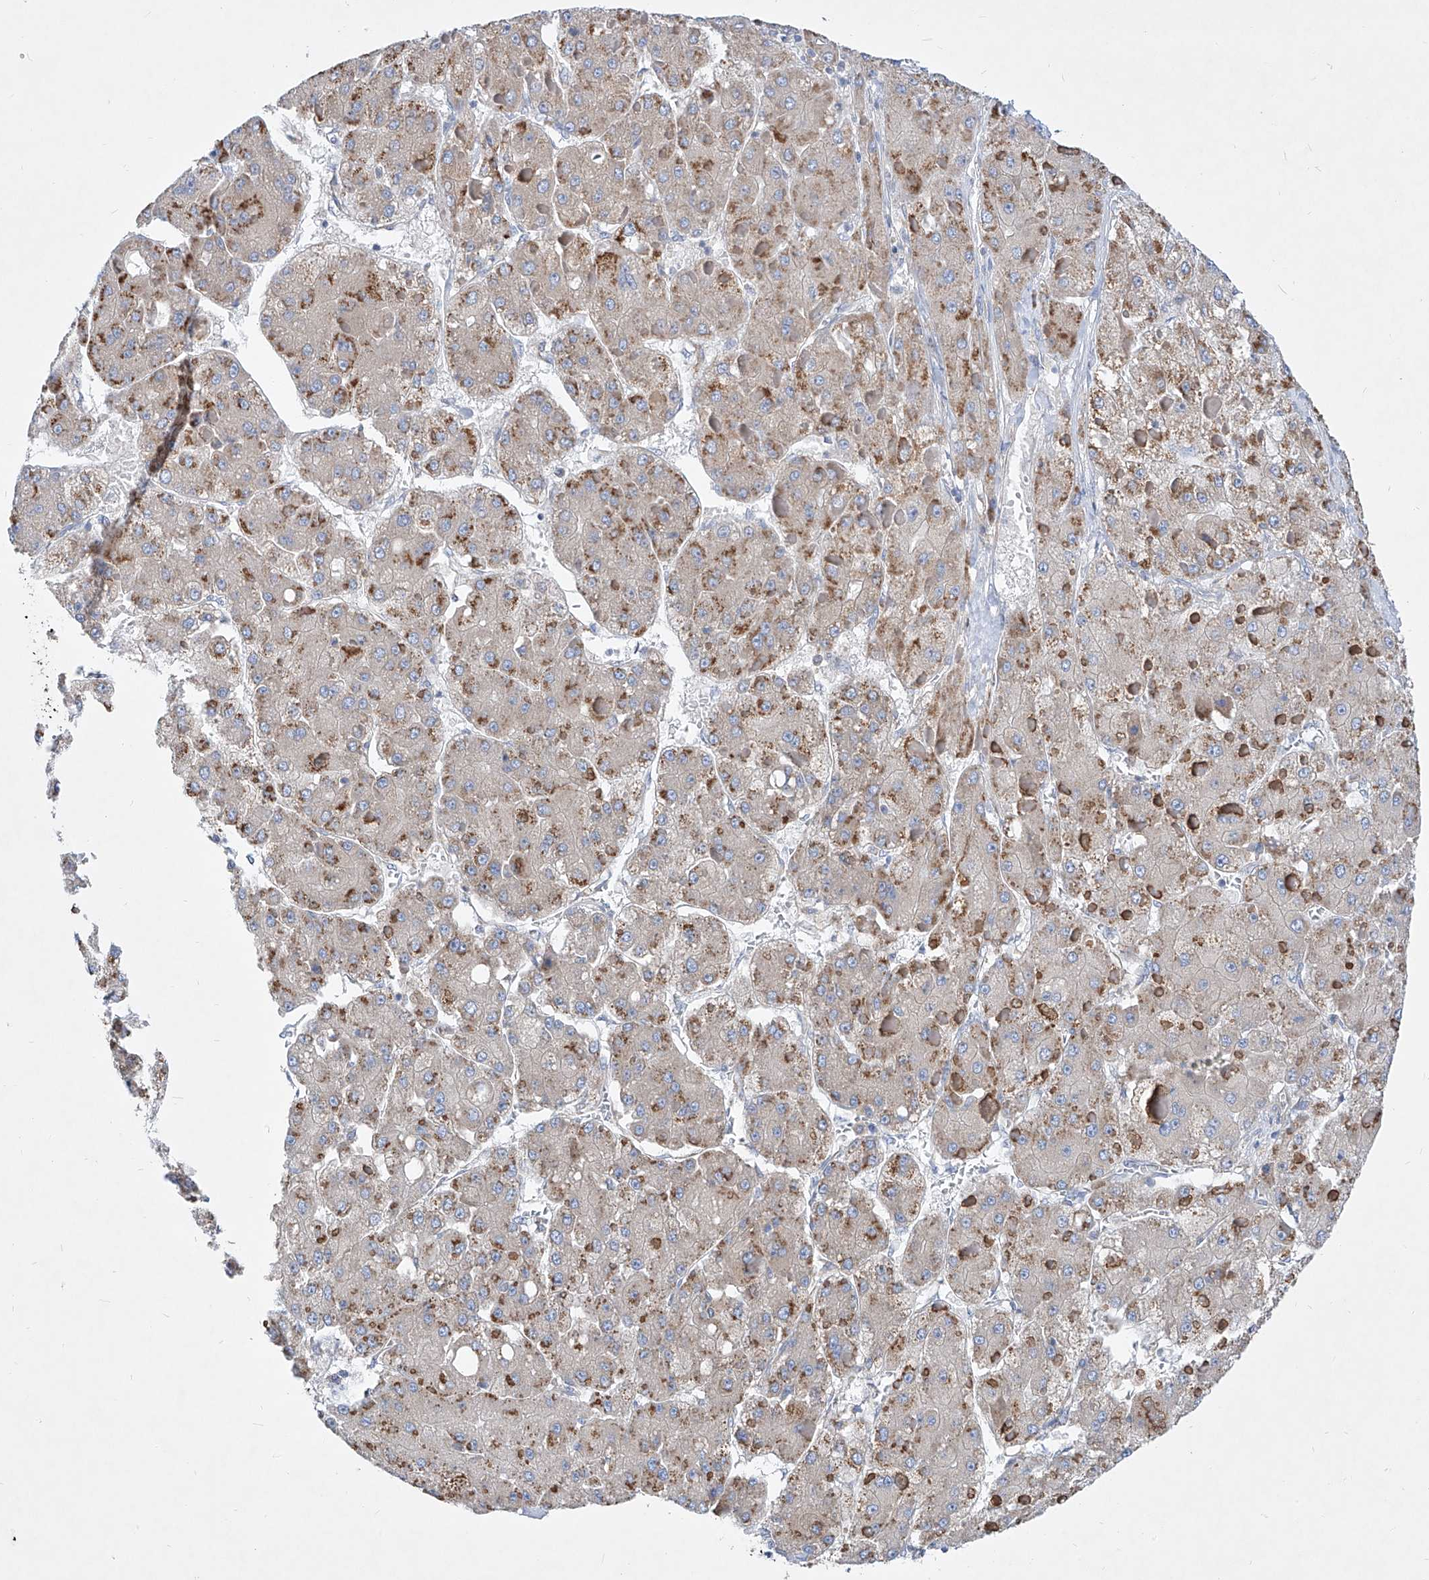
{"staining": {"intensity": "moderate", "quantity": "25%-75%", "location": "cytoplasmic/membranous"}, "tissue": "liver cancer", "cell_type": "Tumor cells", "image_type": "cancer", "snomed": [{"axis": "morphology", "description": "Carcinoma, Hepatocellular, NOS"}, {"axis": "topography", "description": "Liver"}], "caption": "Liver cancer tissue reveals moderate cytoplasmic/membranous positivity in approximately 25%-75% of tumor cells Nuclei are stained in blue.", "gene": "UFL1", "patient": {"sex": "female", "age": 73}}